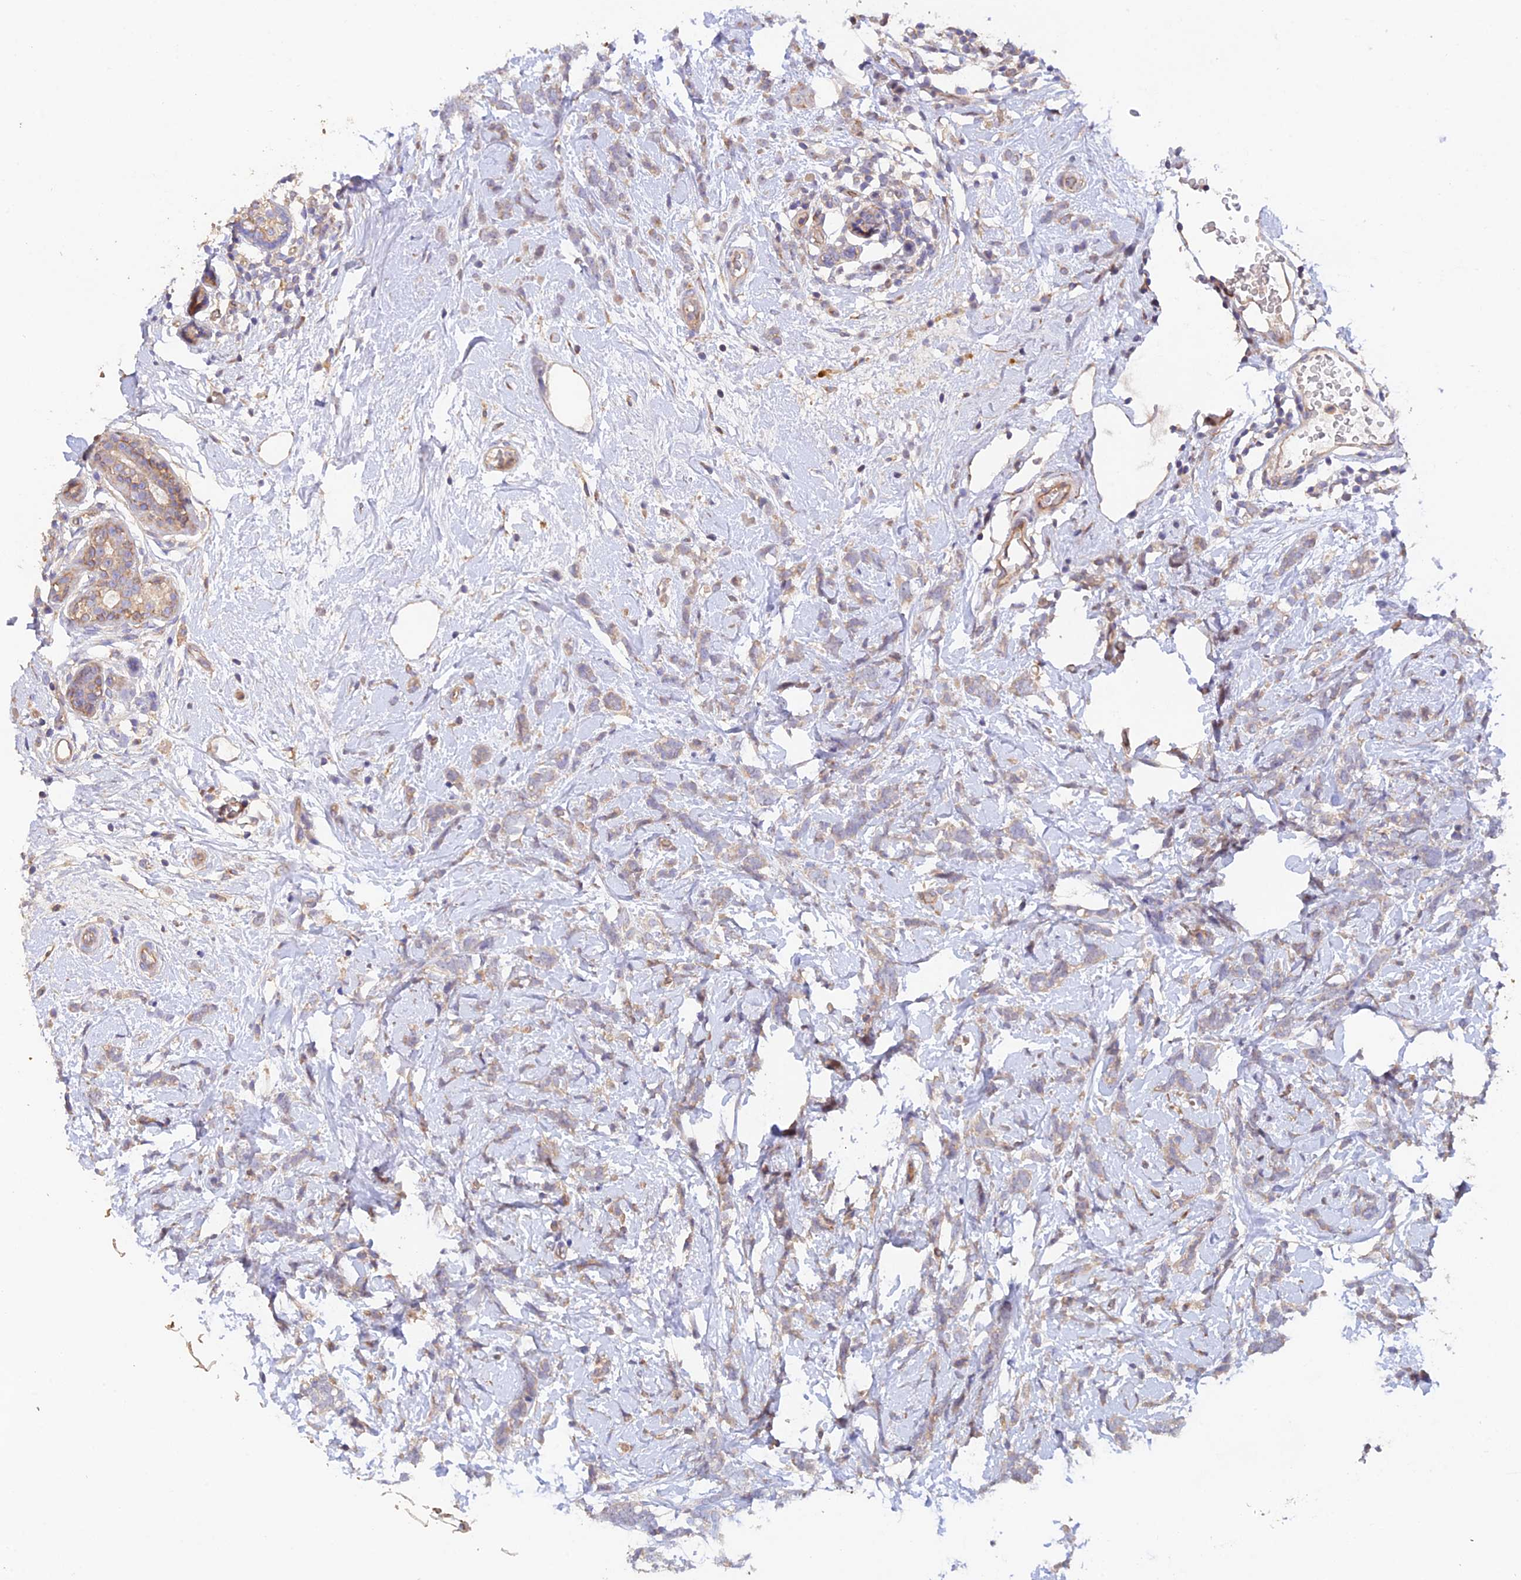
{"staining": {"intensity": "weak", "quantity": "25%-75%", "location": "cytoplasmic/membranous"}, "tissue": "breast cancer", "cell_type": "Tumor cells", "image_type": "cancer", "snomed": [{"axis": "morphology", "description": "Lobular carcinoma"}, {"axis": "topography", "description": "Breast"}], "caption": "IHC (DAB) staining of human lobular carcinoma (breast) shows weak cytoplasmic/membranous protein staining in approximately 25%-75% of tumor cells.", "gene": "MYO9A", "patient": {"sex": "female", "age": 58}}